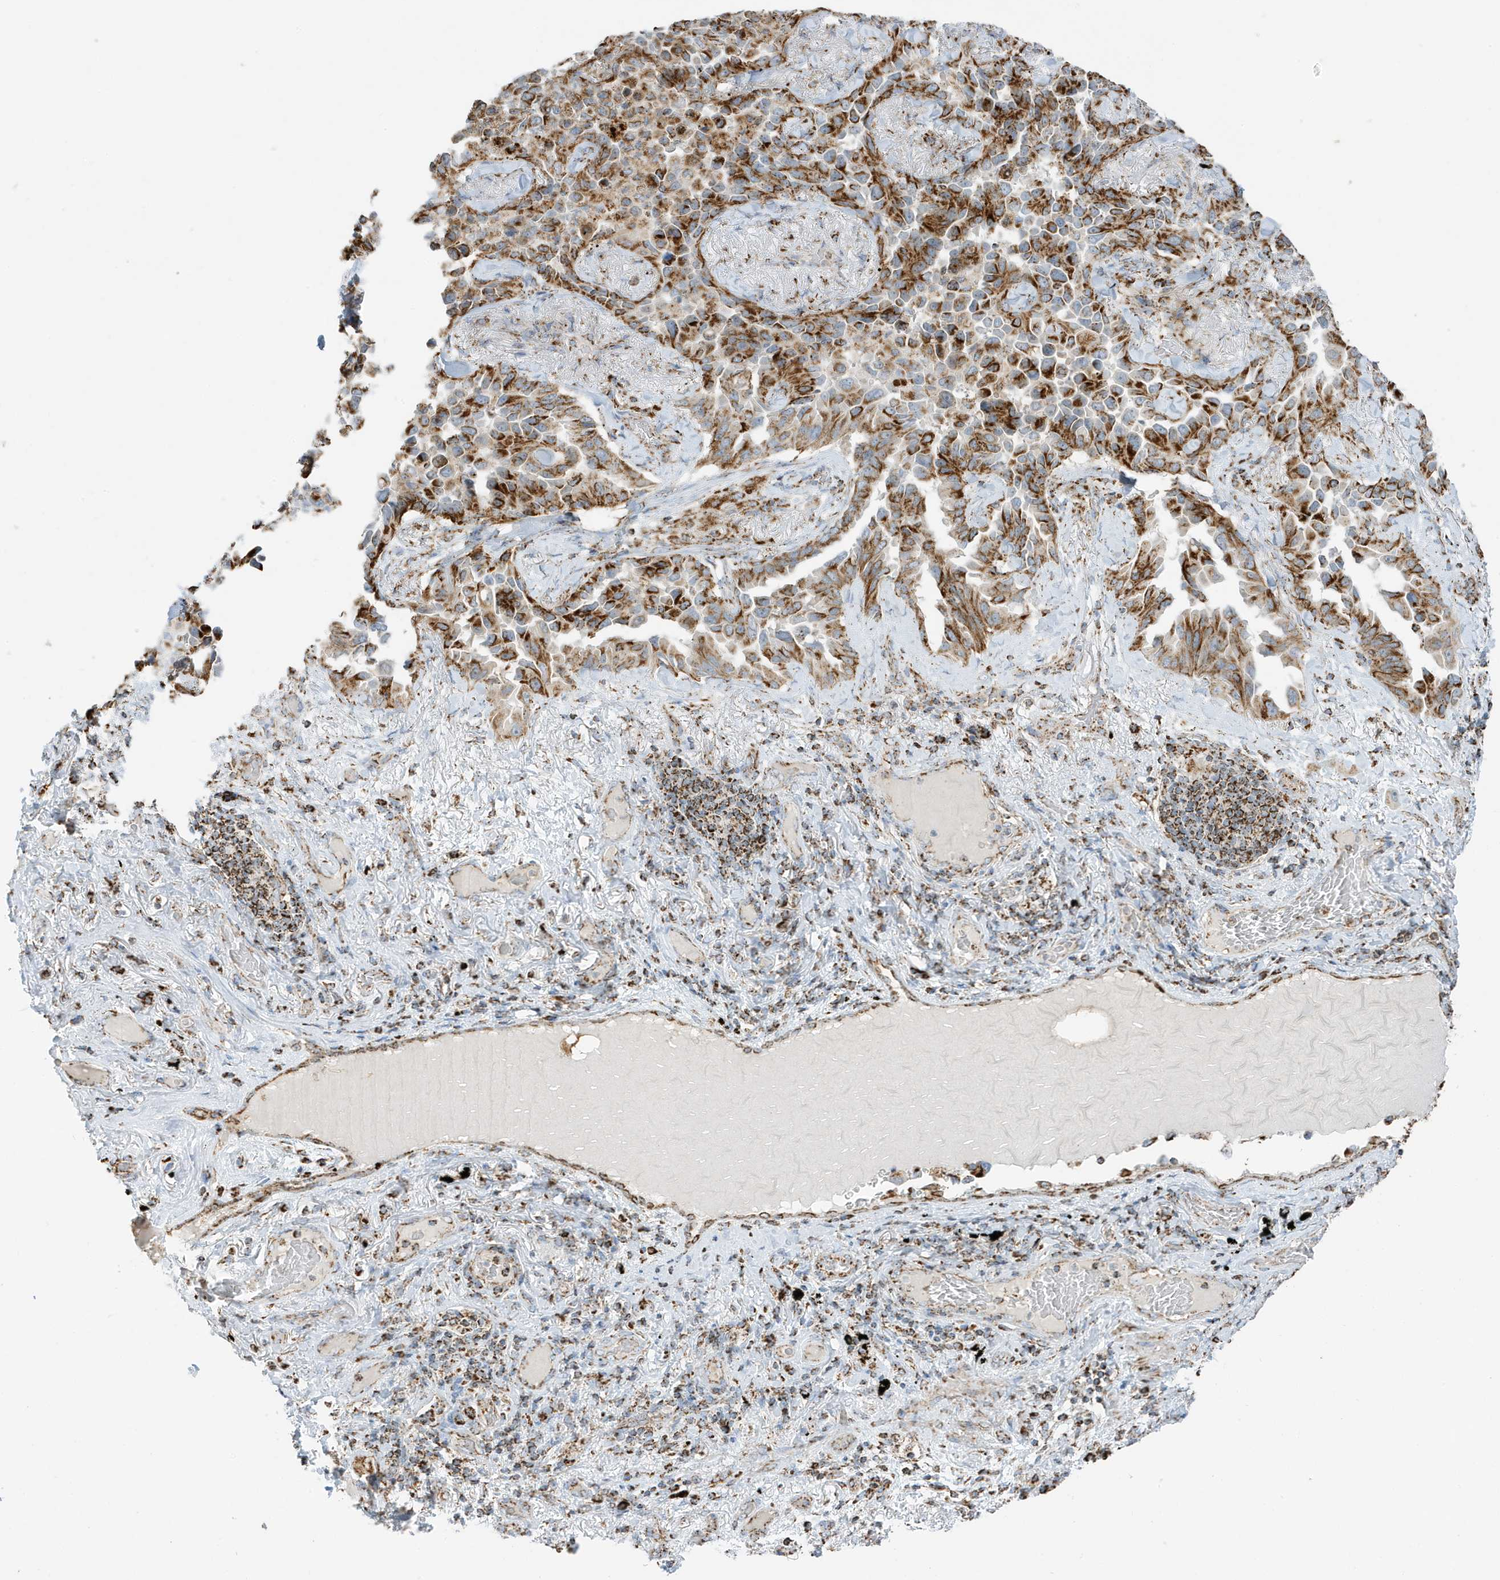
{"staining": {"intensity": "strong", "quantity": ">75%", "location": "cytoplasmic/membranous"}, "tissue": "lung cancer", "cell_type": "Tumor cells", "image_type": "cancer", "snomed": [{"axis": "morphology", "description": "Adenocarcinoma, NOS"}, {"axis": "topography", "description": "Lung"}], "caption": "Strong cytoplasmic/membranous protein staining is seen in about >75% of tumor cells in lung adenocarcinoma.", "gene": "ATP5ME", "patient": {"sex": "female", "age": 67}}